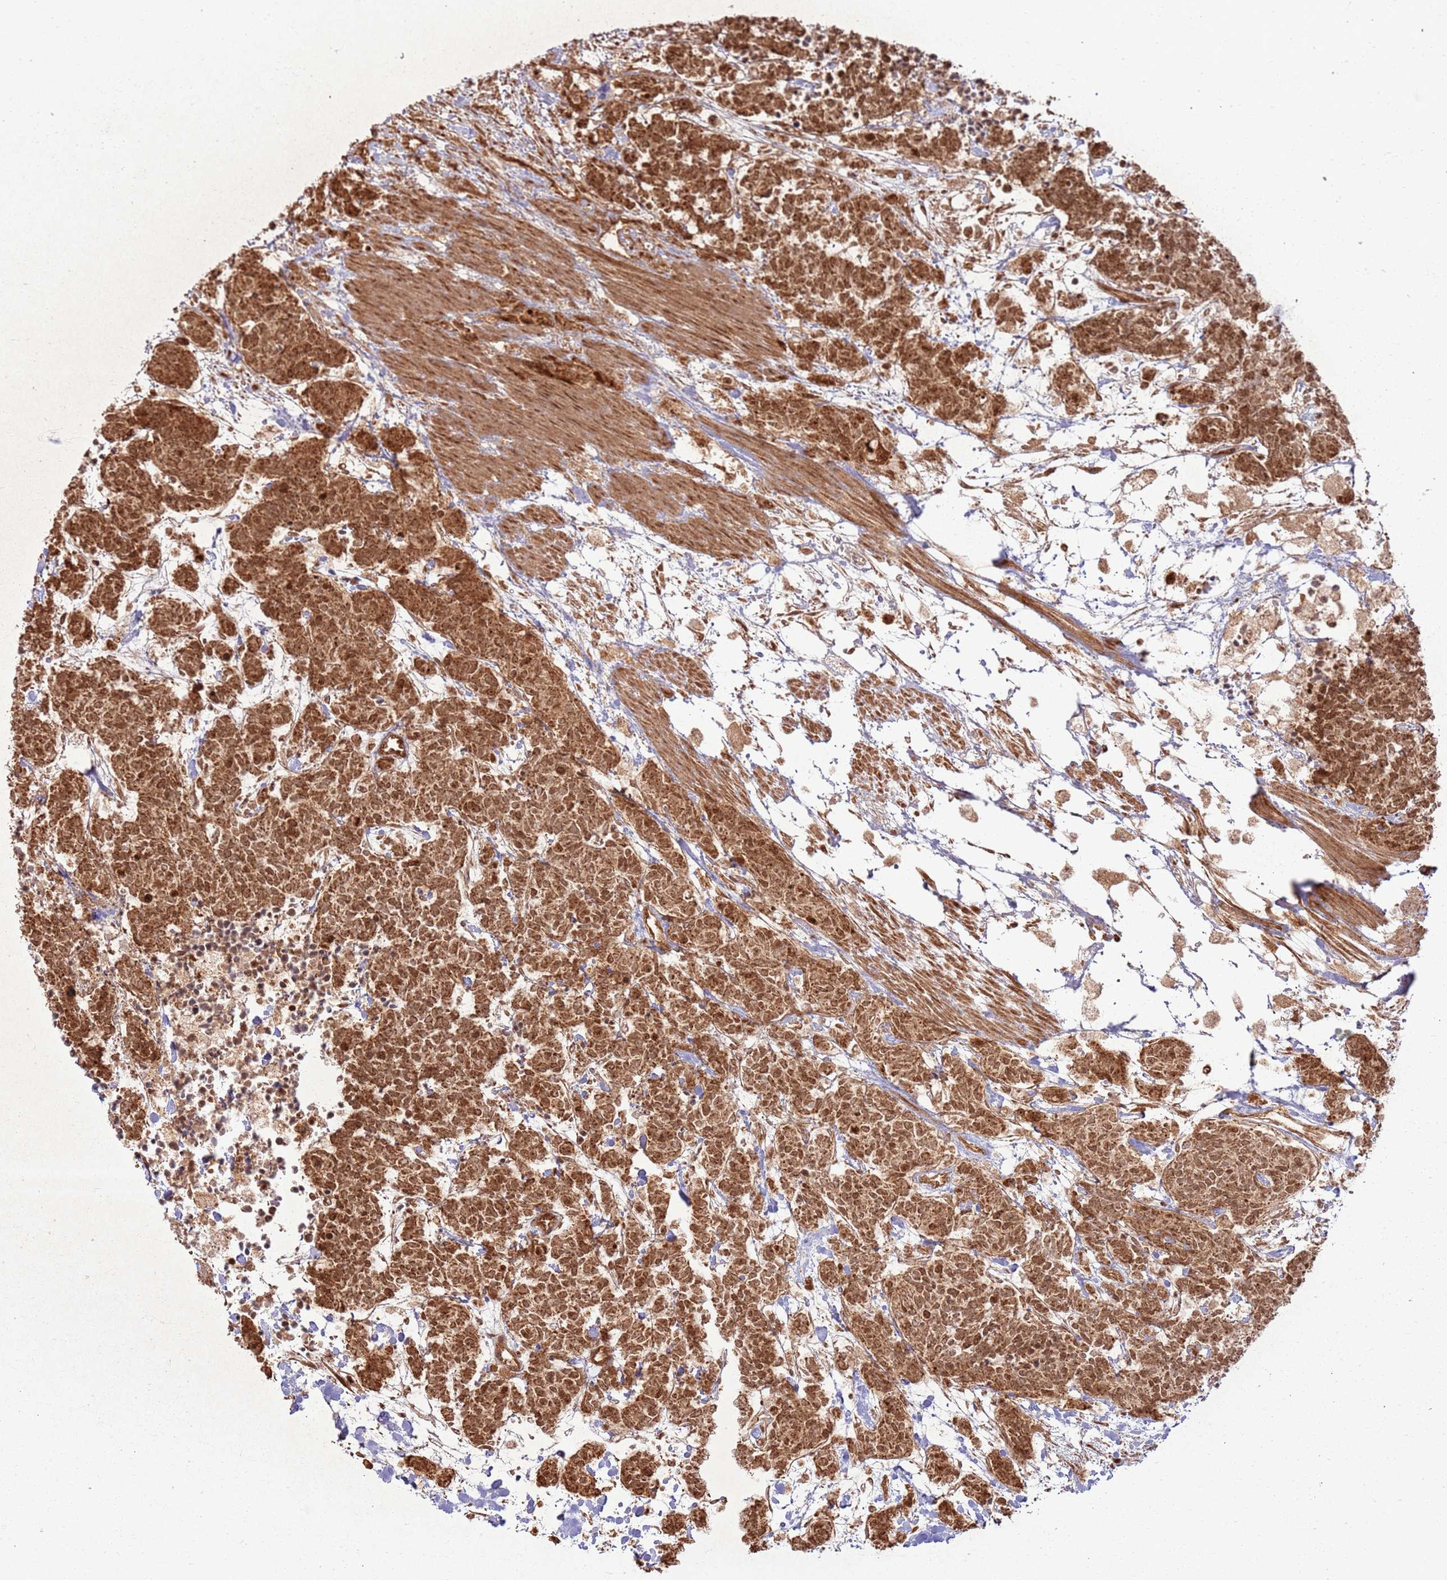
{"staining": {"intensity": "strong", "quantity": ">75%", "location": "cytoplasmic/membranous,nuclear"}, "tissue": "carcinoid", "cell_type": "Tumor cells", "image_type": "cancer", "snomed": [{"axis": "morphology", "description": "Carcinoma, NOS"}, {"axis": "morphology", "description": "Carcinoid, malignant, NOS"}, {"axis": "topography", "description": "Prostate"}], "caption": "A histopathology image showing strong cytoplasmic/membranous and nuclear staining in approximately >75% of tumor cells in carcinoma, as visualized by brown immunohistochemical staining.", "gene": "TBC1D13", "patient": {"sex": "male", "age": 57}}